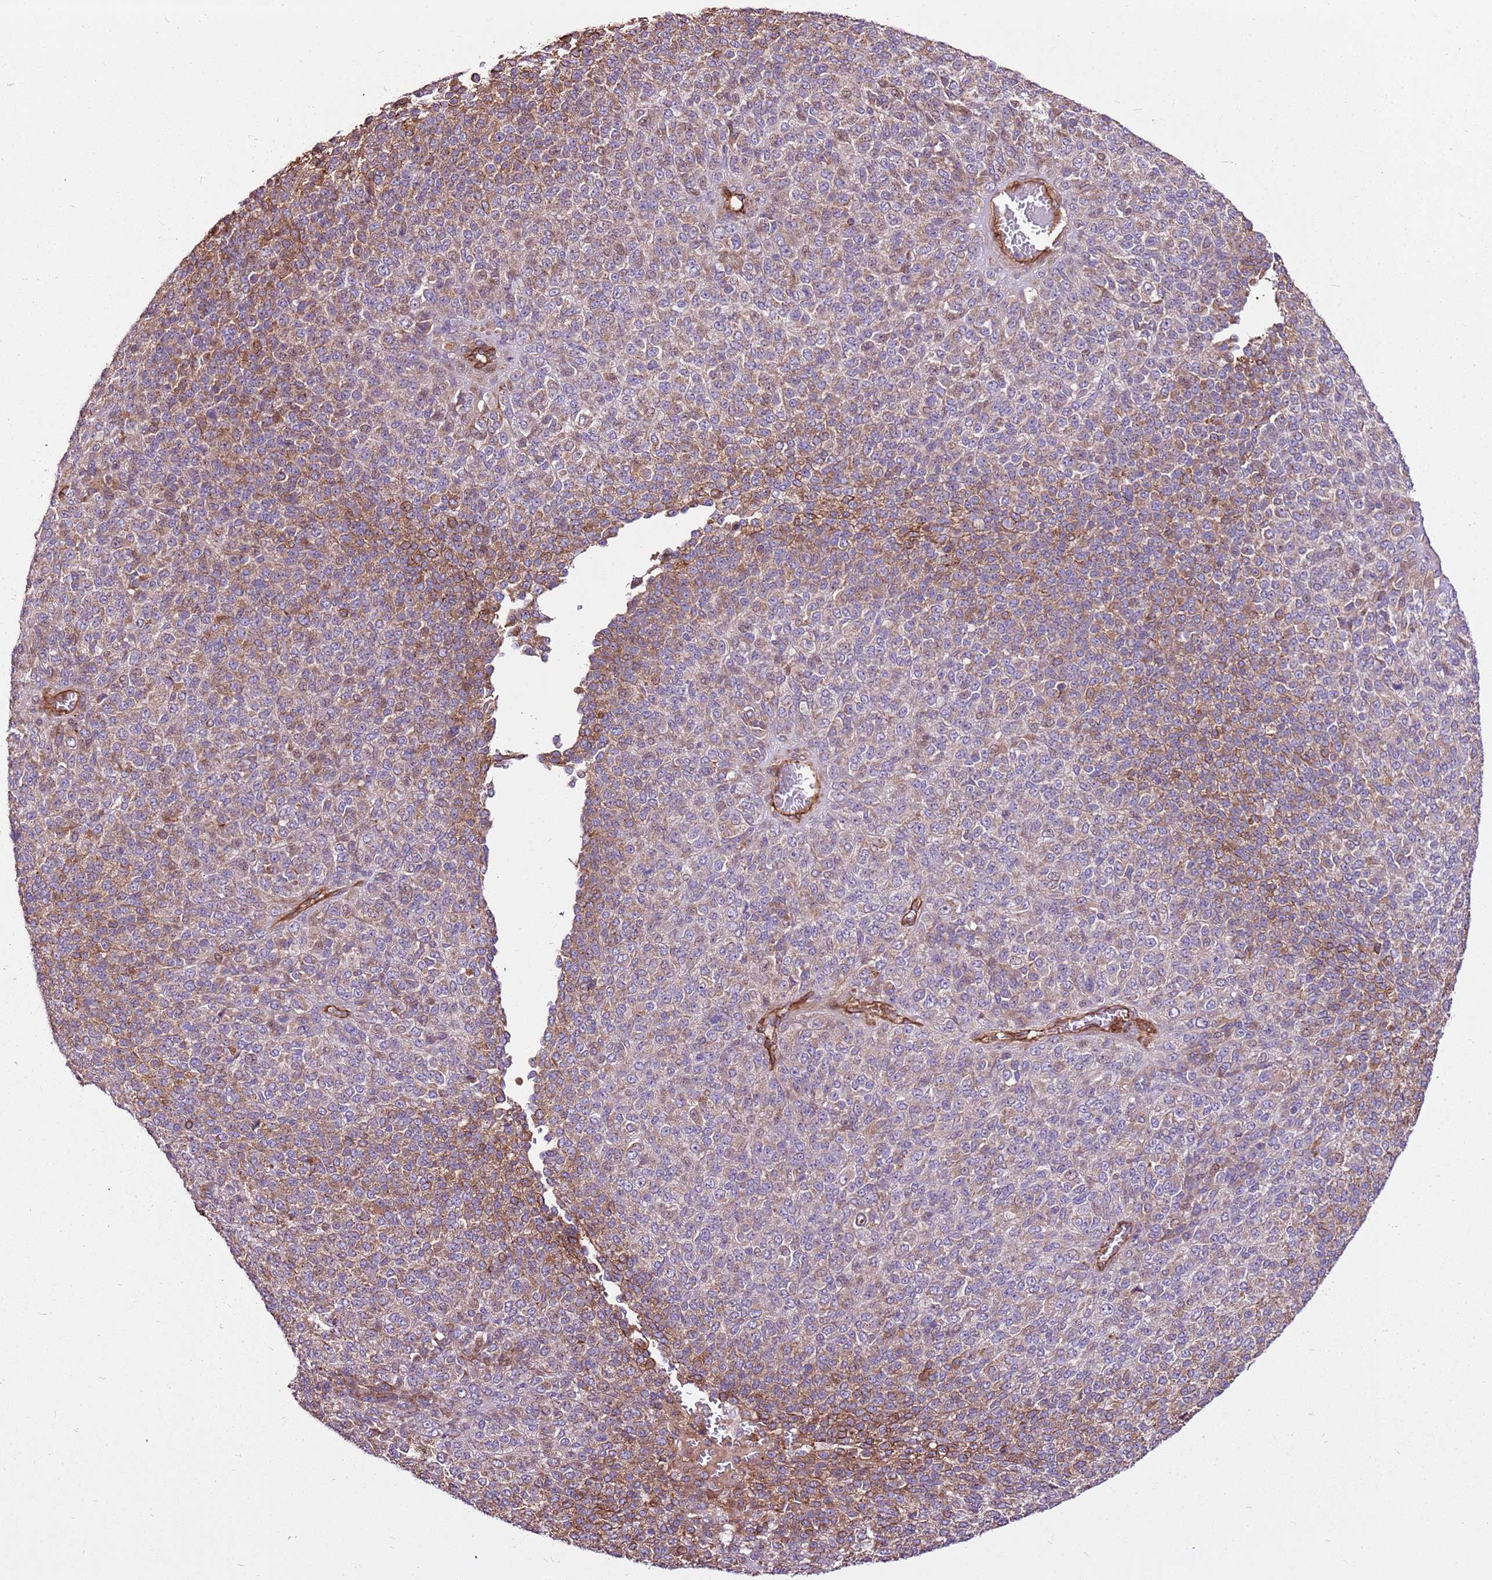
{"staining": {"intensity": "moderate", "quantity": "25%-75%", "location": "cytoplasmic/membranous"}, "tissue": "melanoma", "cell_type": "Tumor cells", "image_type": "cancer", "snomed": [{"axis": "morphology", "description": "Malignant melanoma, Metastatic site"}, {"axis": "topography", "description": "Brain"}], "caption": "This photomicrograph exhibits immunohistochemistry (IHC) staining of melanoma, with medium moderate cytoplasmic/membranous positivity in approximately 25%-75% of tumor cells.", "gene": "ZNF827", "patient": {"sex": "female", "age": 56}}